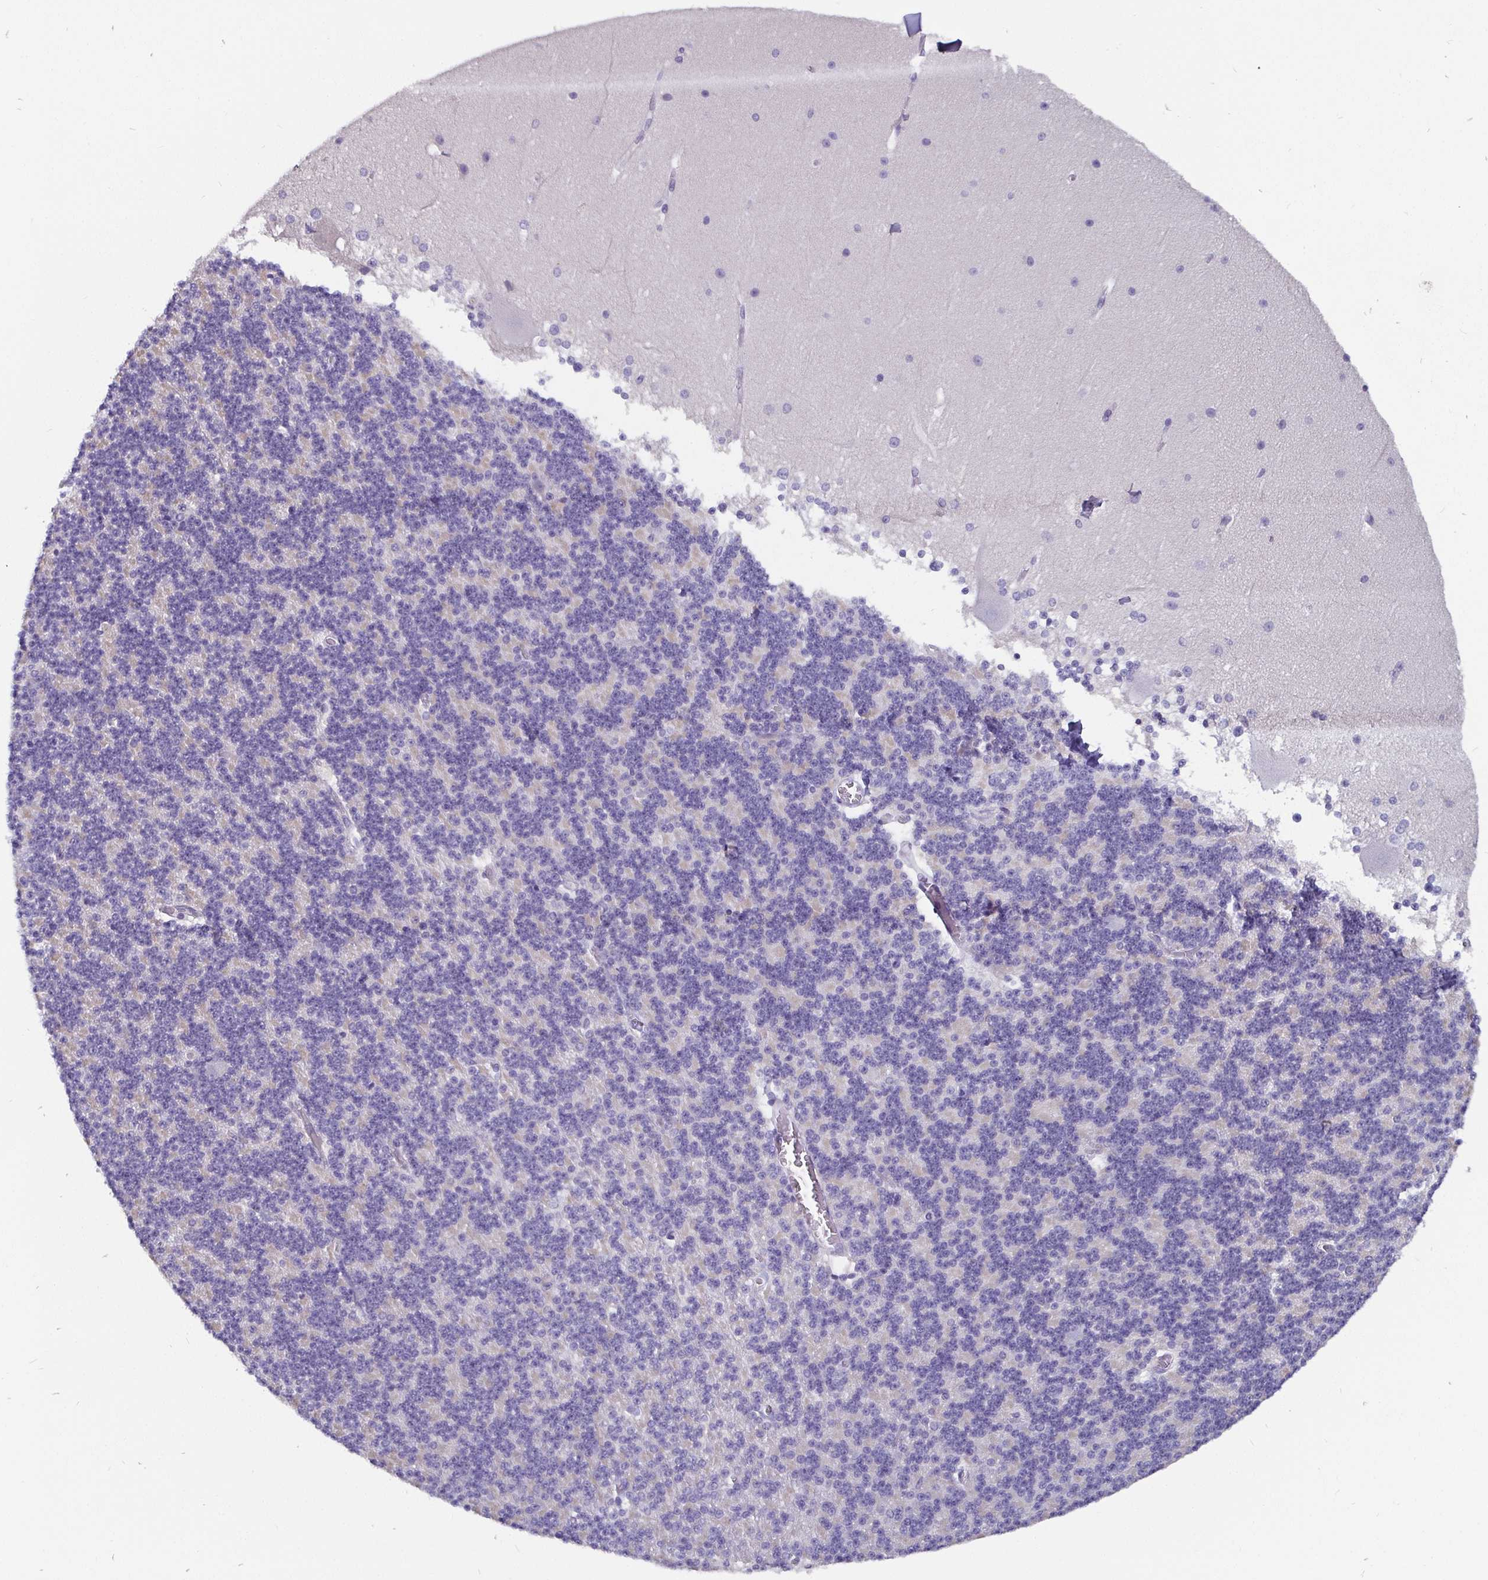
{"staining": {"intensity": "negative", "quantity": "none", "location": "none"}, "tissue": "cerebellum", "cell_type": "Cells in granular layer", "image_type": "normal", "snomed": [{"axis": "morphology", "description": "Normal tissue, NOS"}, {"axis": "topography", "description": "Cerebellum"}], "caption": "This histopathology image is of benign cerebellum stained with immunohistochemistry (IHC) to label a protein in brown with the nuclei are counter-stained blue. There is no staining in cells in granular layer. The staining was performed using DAB (3,3'-diaminobenzidine) to visualize the protein expression in brown, while the nuclei were stained in blue with hematoxylin (Magnification: 20x).", "gene": "ADAMTS6", "patient": {"sex": "female", "age": 19}}